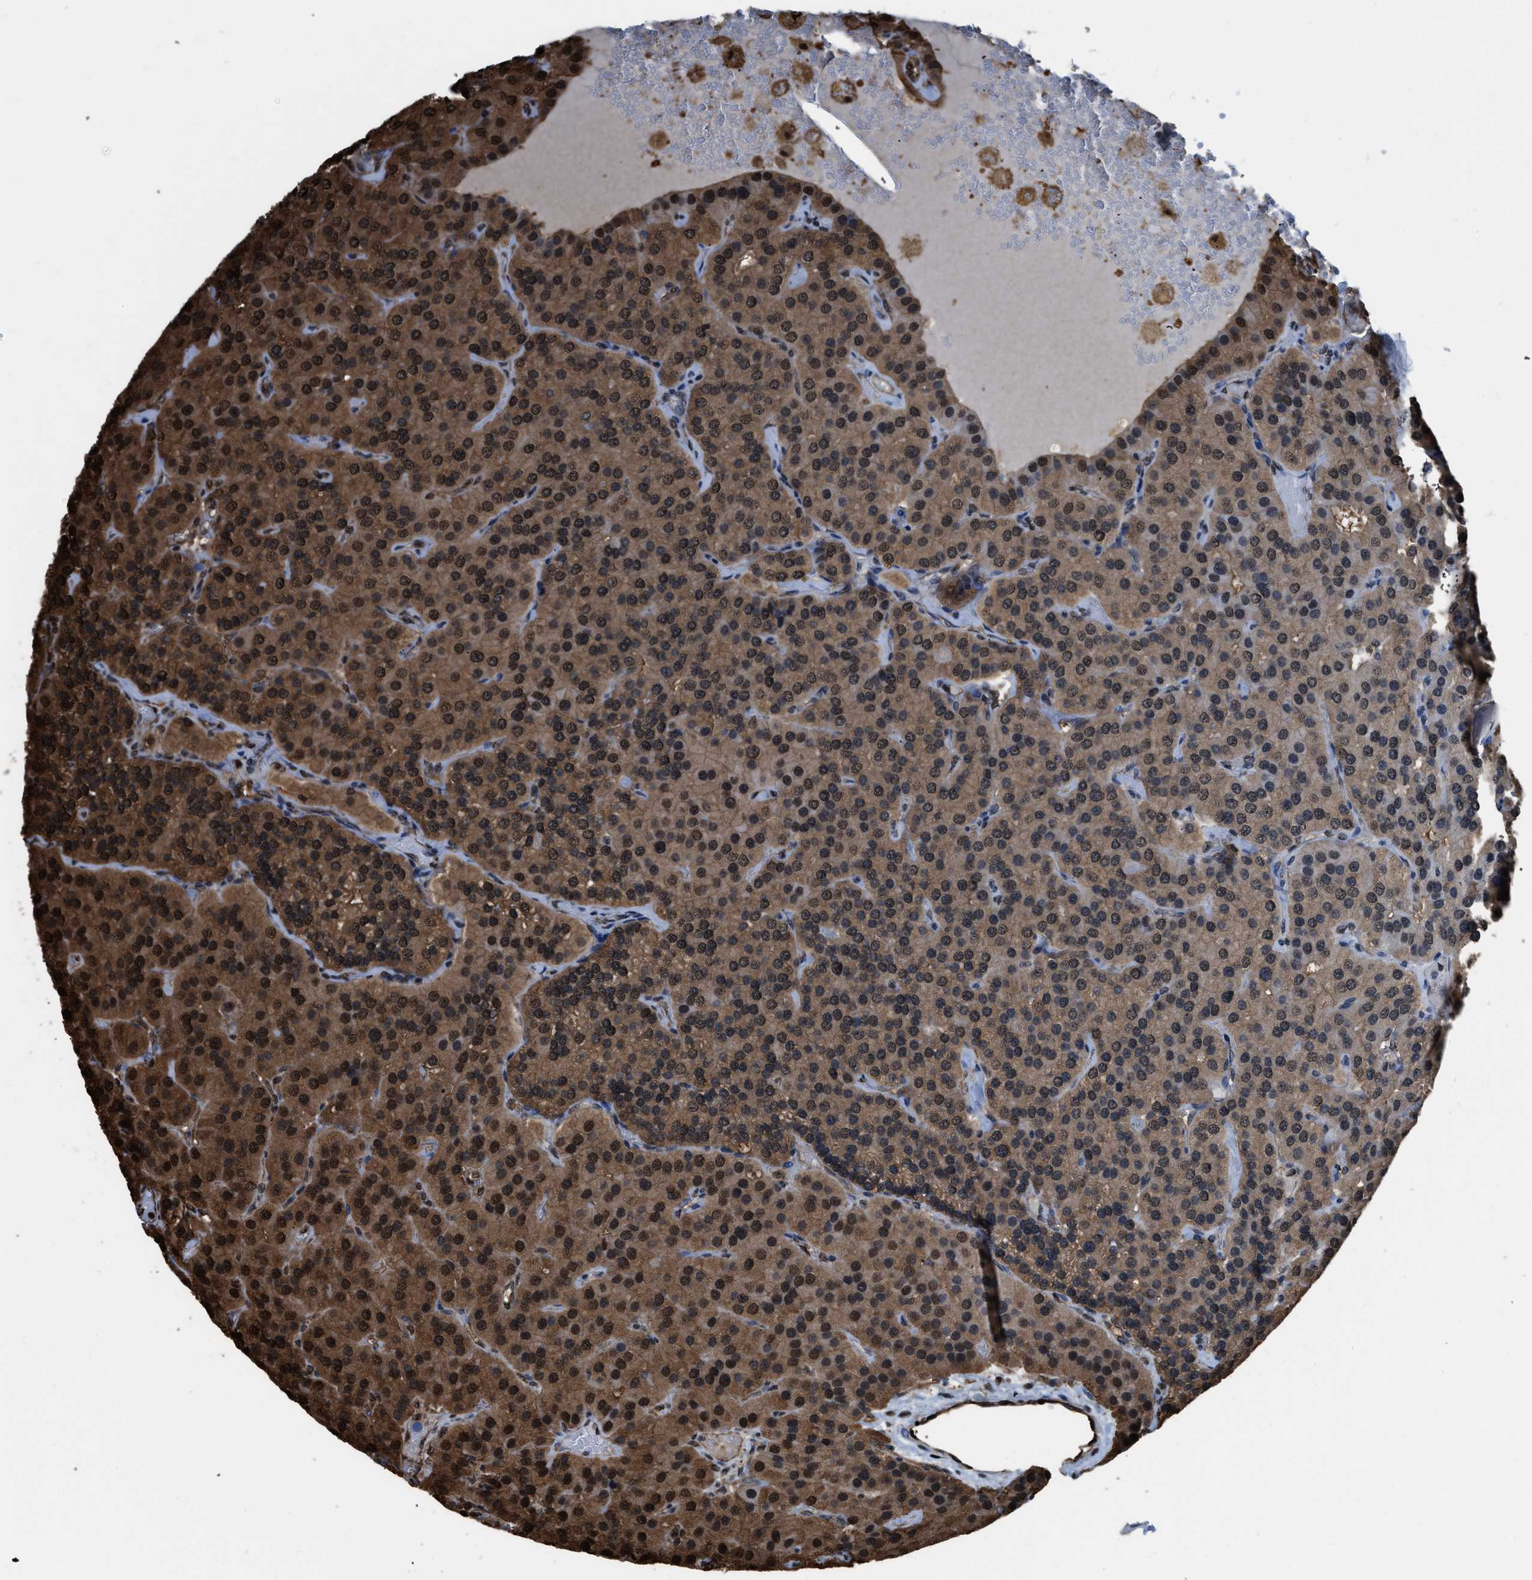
{"staining": {"intensity": "moderate", "quantity": ">75%", "location": "cytoplasmic/membranous,nuclear"}, "tissue": "parathyroid gland", "cell_type": "Glandular cells", "image_type": "normal", "snomed": [{"axis": "morphology", "description": "Normal tissue, NOS"}, {"axis": "morphology", "description": "Adenoma, NOS"}, {"axis": "topography", "description": "Parathyroid gland"}], "caption": "IHC photomicrograph of unremarkable parathyroid gland: parathyroid gland stained using immunohistochemistry exhibits medium levels of moderate protein expression localized specifically in the cytoplasmic/membranous,nuclear of glandular cells, appearing as a cytoplasmic/membranous,nuclear brown color.", "gene": "FNTA", "patient": {"sex": "female", "age": 86}}